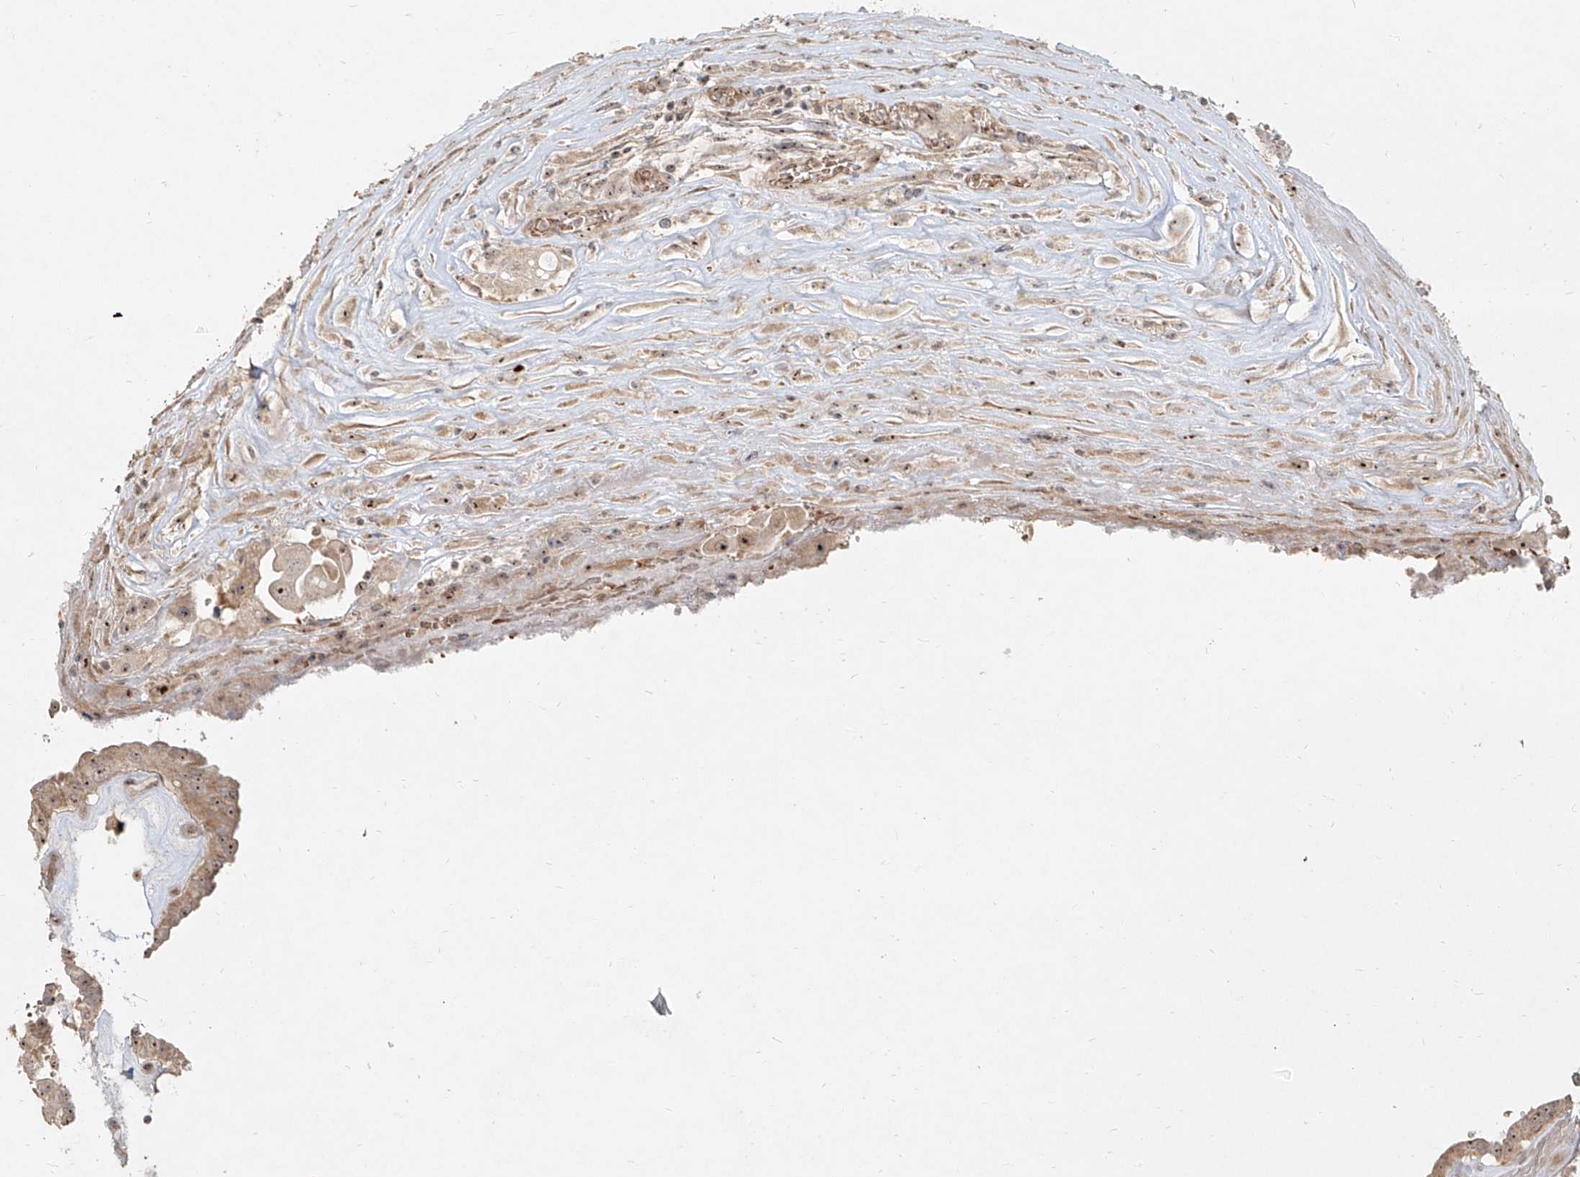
{"staining": {"intensity": "moderate", "quantity": ">75%", "location": "cytoplasmic/membranous,nuclear"}, "tissue": "thyroid cancer", "cell_type": "Tumor cells", "image_type": "cancer", "snomed": [{"axis": "morphology", "description": "Papillary adenocarcinoma, NOS"}, {"axis": "topography", "description": "Thyroid gland"}], "caption": "Moderate cytoplasmic/membranous and nuclear expression for a protein is identified in about >75% of tumor cells of thyroid cancer using IHC.", "gene": "BYSL", "patient": {"sex": "male", "age": 77}}